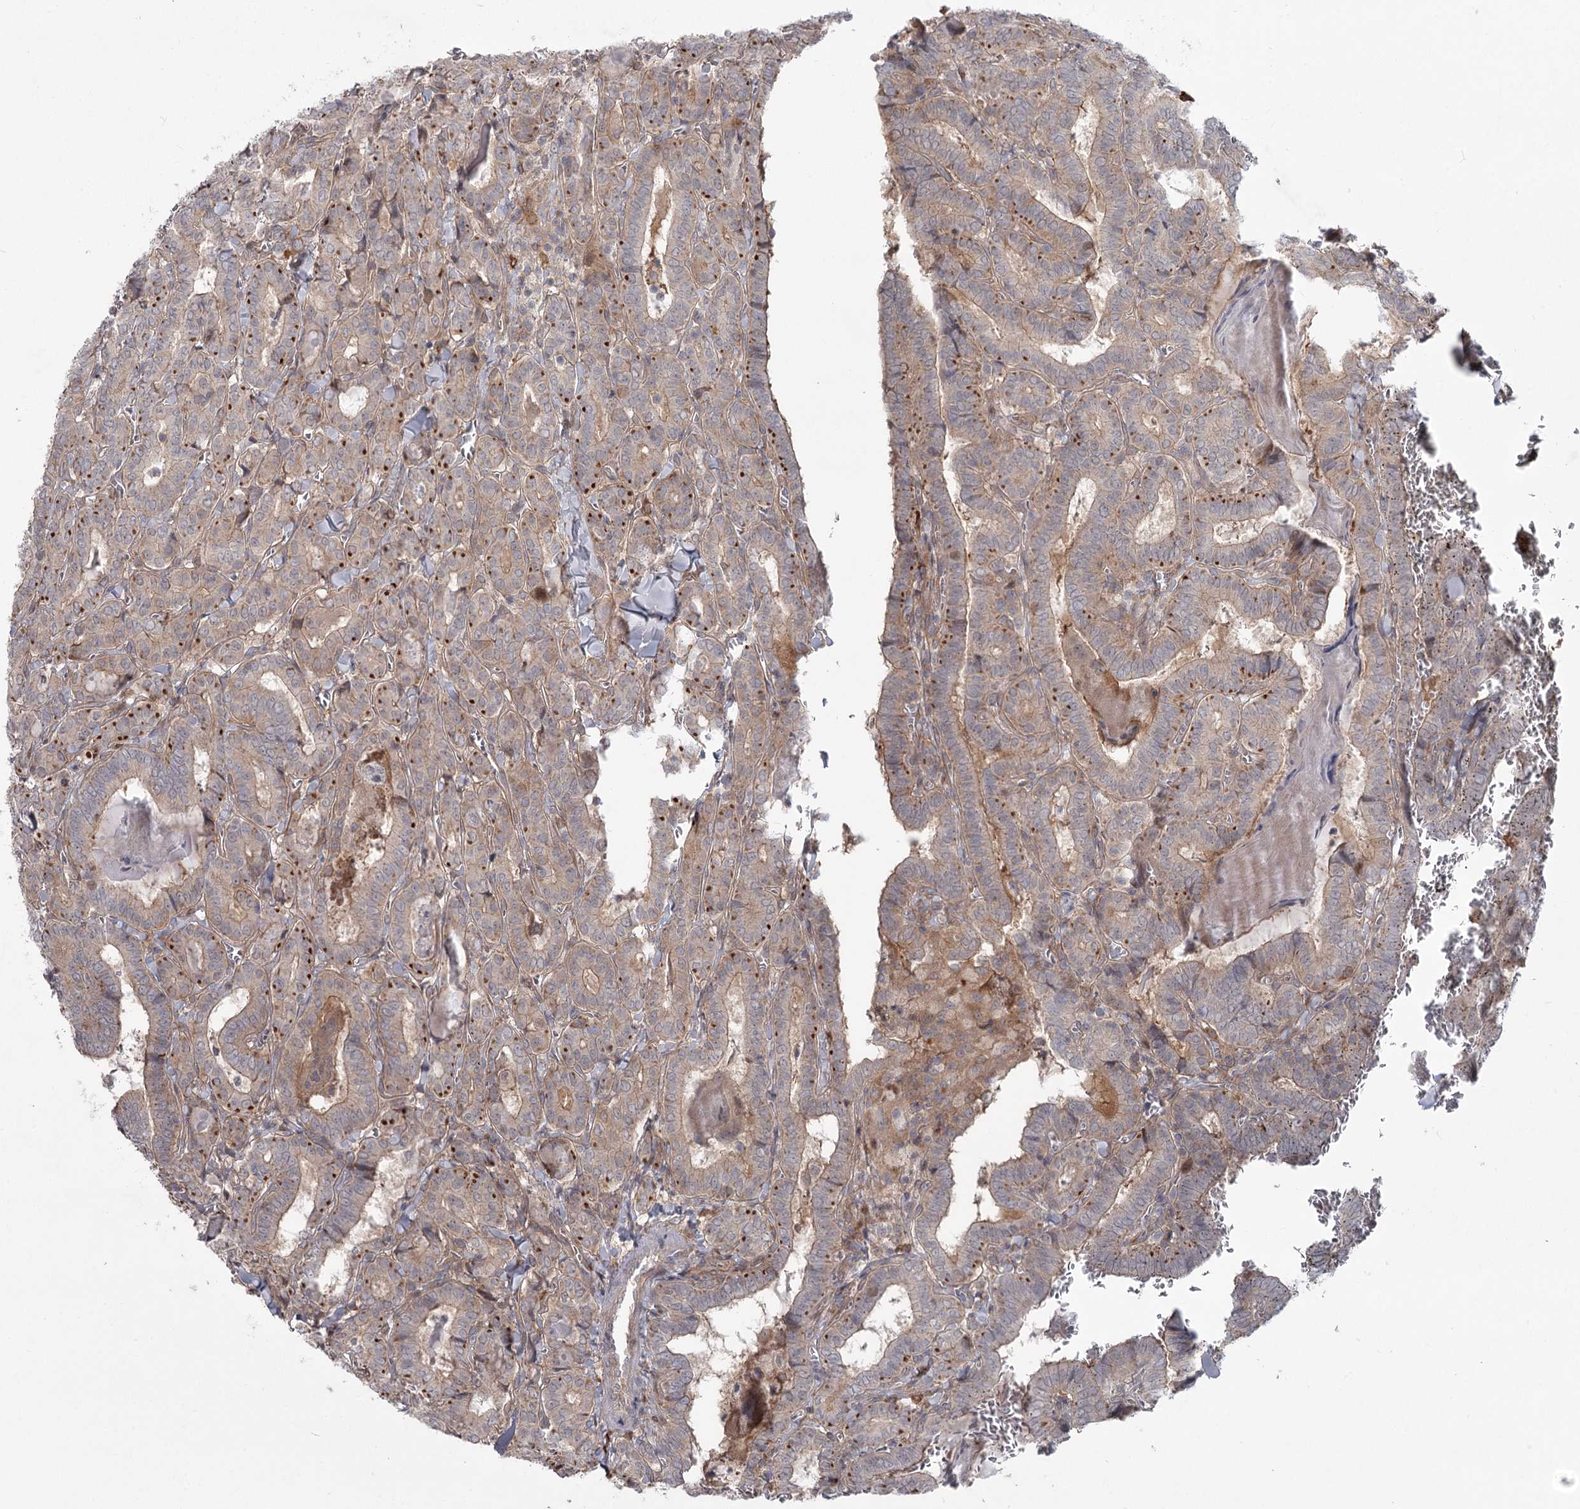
{"staining": {"intensity": "weak", "quantity": "25%-75%", "location": "cytoplasmic/membranous"}, "tissue": "thyroid cancer", "cell_type": "Tumor cells", "image_type": "cancer", "snomed": [{"axis": "morphology", "description": "Papillary adenocarcinoma, NOS"}, {"axis": "topography", "description": "Thyroid gland"}], "caption": "This image displays IHC staining of thyroid papillary adenocarcinoma, with low weak cytoplasmic/membranous expression in about 25%-75% of tumor cells.", "gene": "CCNG2", "patient": {"sex": "female", "age": 72}}